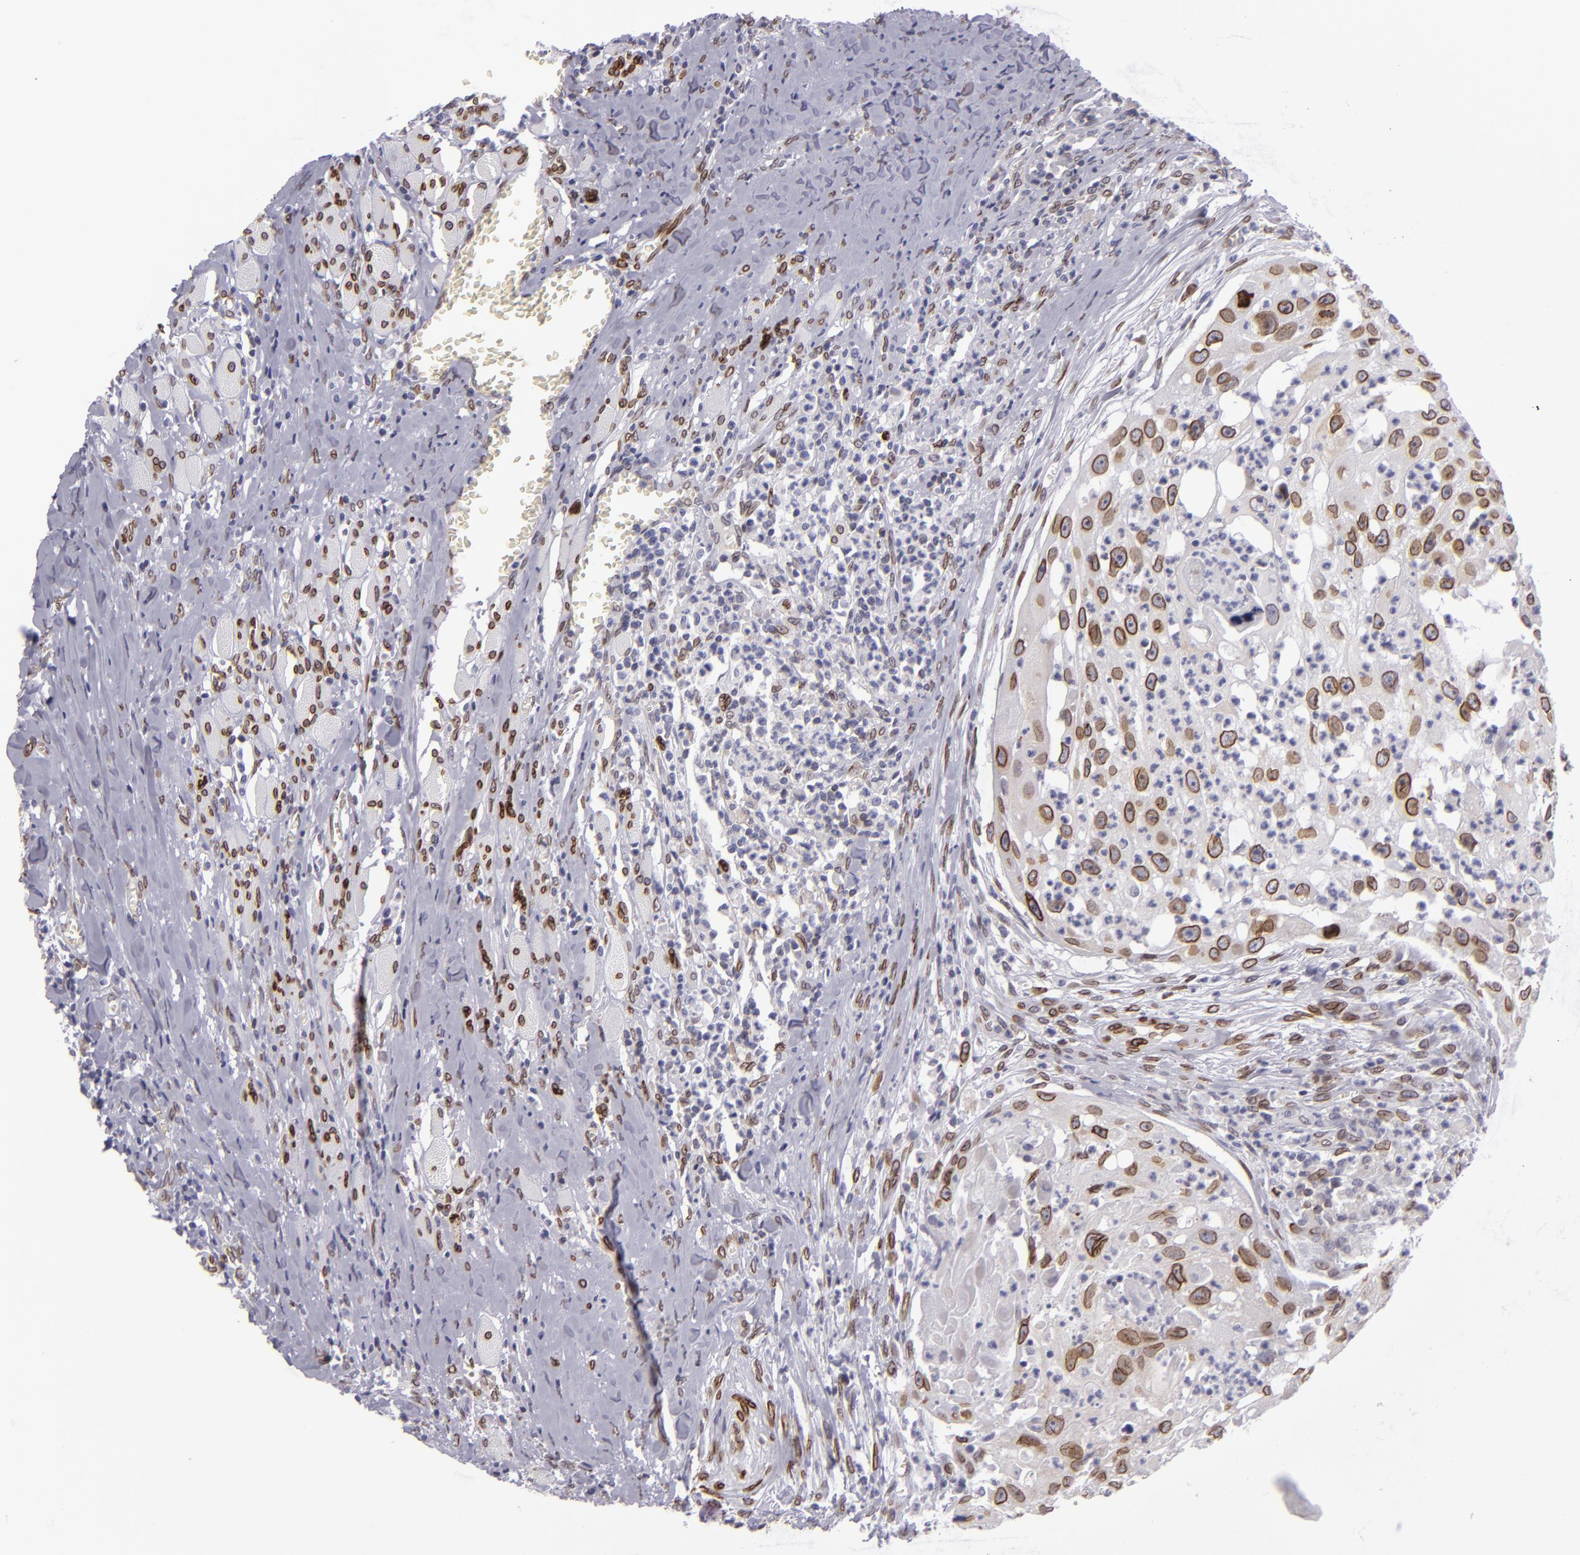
{"staining": {"intensity": "moderate", "quantity": ">75%", "location": "nuclear"}, "tissue": "head and neck cancer", "cell_type": "Tumor cells", "image_type": "cancer", "snomed": [{"axis": "morphology", "description": "Squamous cell carcinoma, NOS"}, {"axis": "topography", "description": "Head-Neck"}], "caption": "Head and neck squamous cell carcinoma was stained to show a protein in brown. There is medium levels of moderate nuclear staining in about >75% of tumor cells.", "gene": "EMD", "patient": {"sex": "male", "age": 64}}